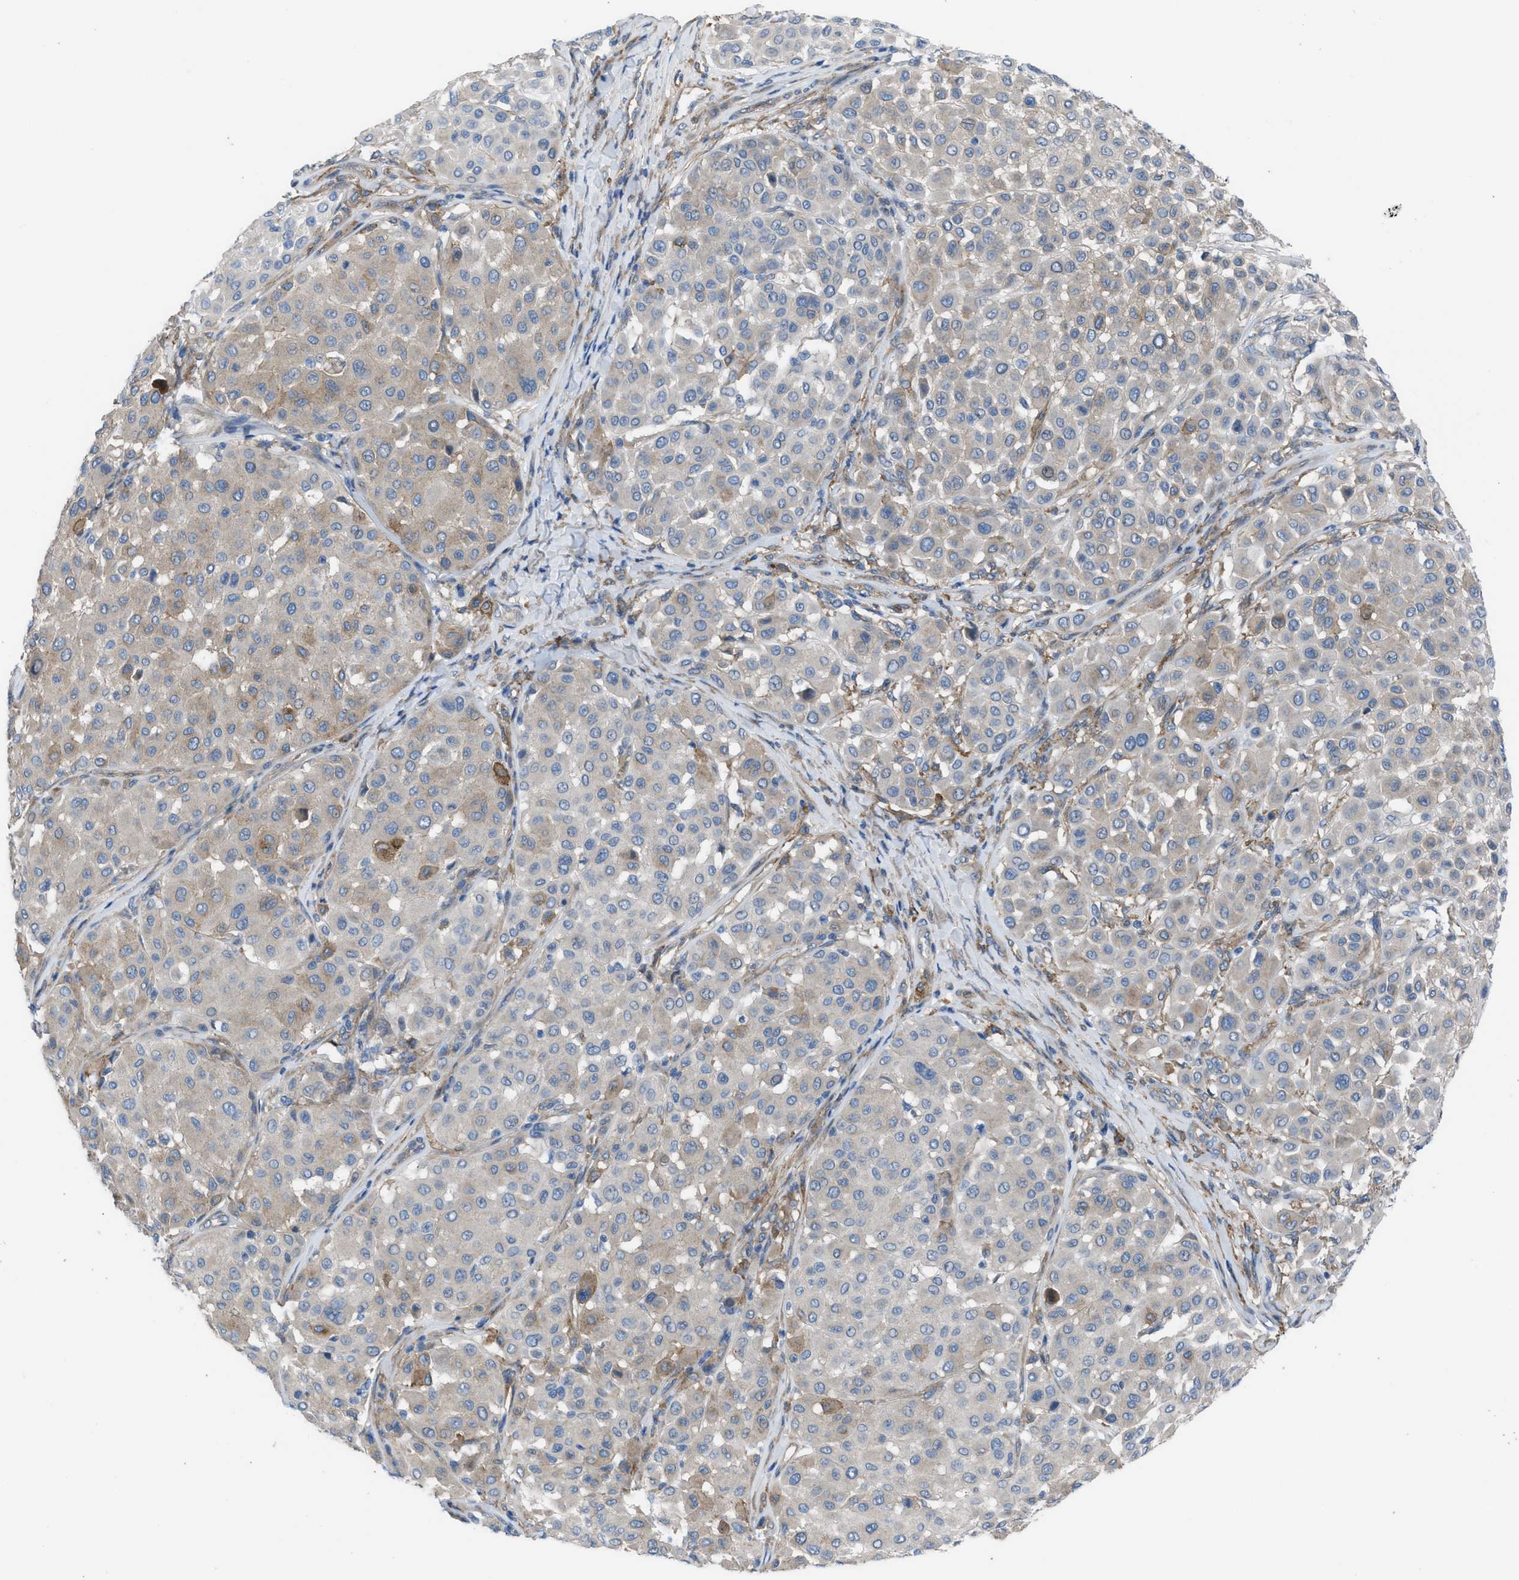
{"staining": {"intensity": "weak", "quantity": "<25%", "location": "cytoplasmic/membranous"}, "tissue": "melanoma", "cell_type": "Tumor cells", "image_type": "cancer", "snomed": [{"axis": "morphology", "description": "Malignant melanoma, Metastatic site"}, {"axis": "topography", "description": "Soft tissue"}], "caption": "There is no significant positivity in tumor cells of malignant melanoma (metastatic site). (DAB (3,3'-diaminobenzidine) immunohistochemistry (IHC), high magnification).", "gene": "EGFR", "patient": {"sex": "male", "age": 41}}